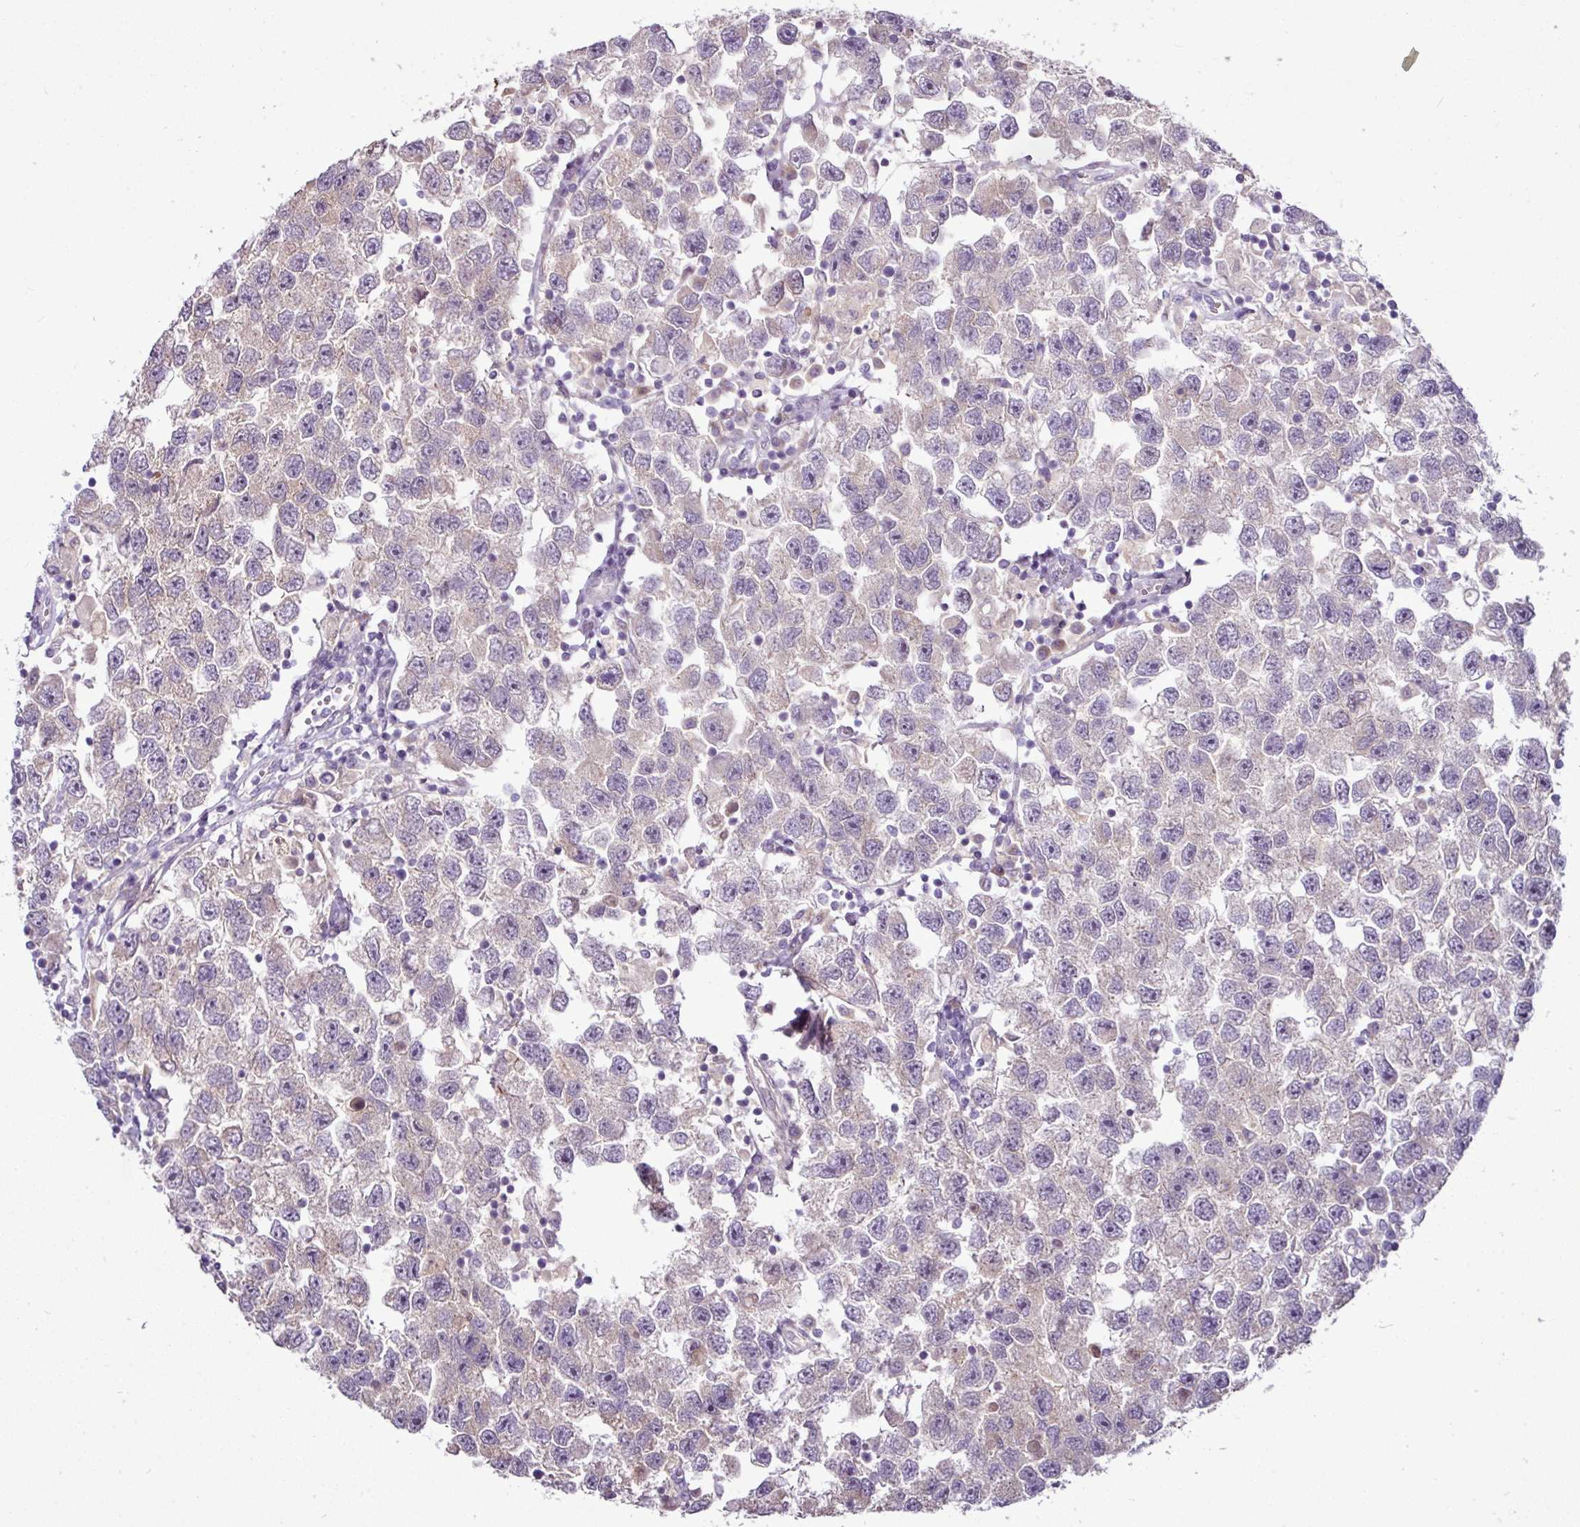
{"staining": {"intensity": "negative", "quantity": "none", "location": "none"}, "tissue": "testis cancer", "cell_type": "Tumor cells", "image_type": "cancer", "snomed": [{"axis": "morphology", "description": "Seminoma, NOS"}, {"axis": "topography", "description": "Testis"}], "caption": "Tumor cells show no significant expression in testis seminoma.", "gene": "GAN", "patient": {"sex": "male", "age": 26}}